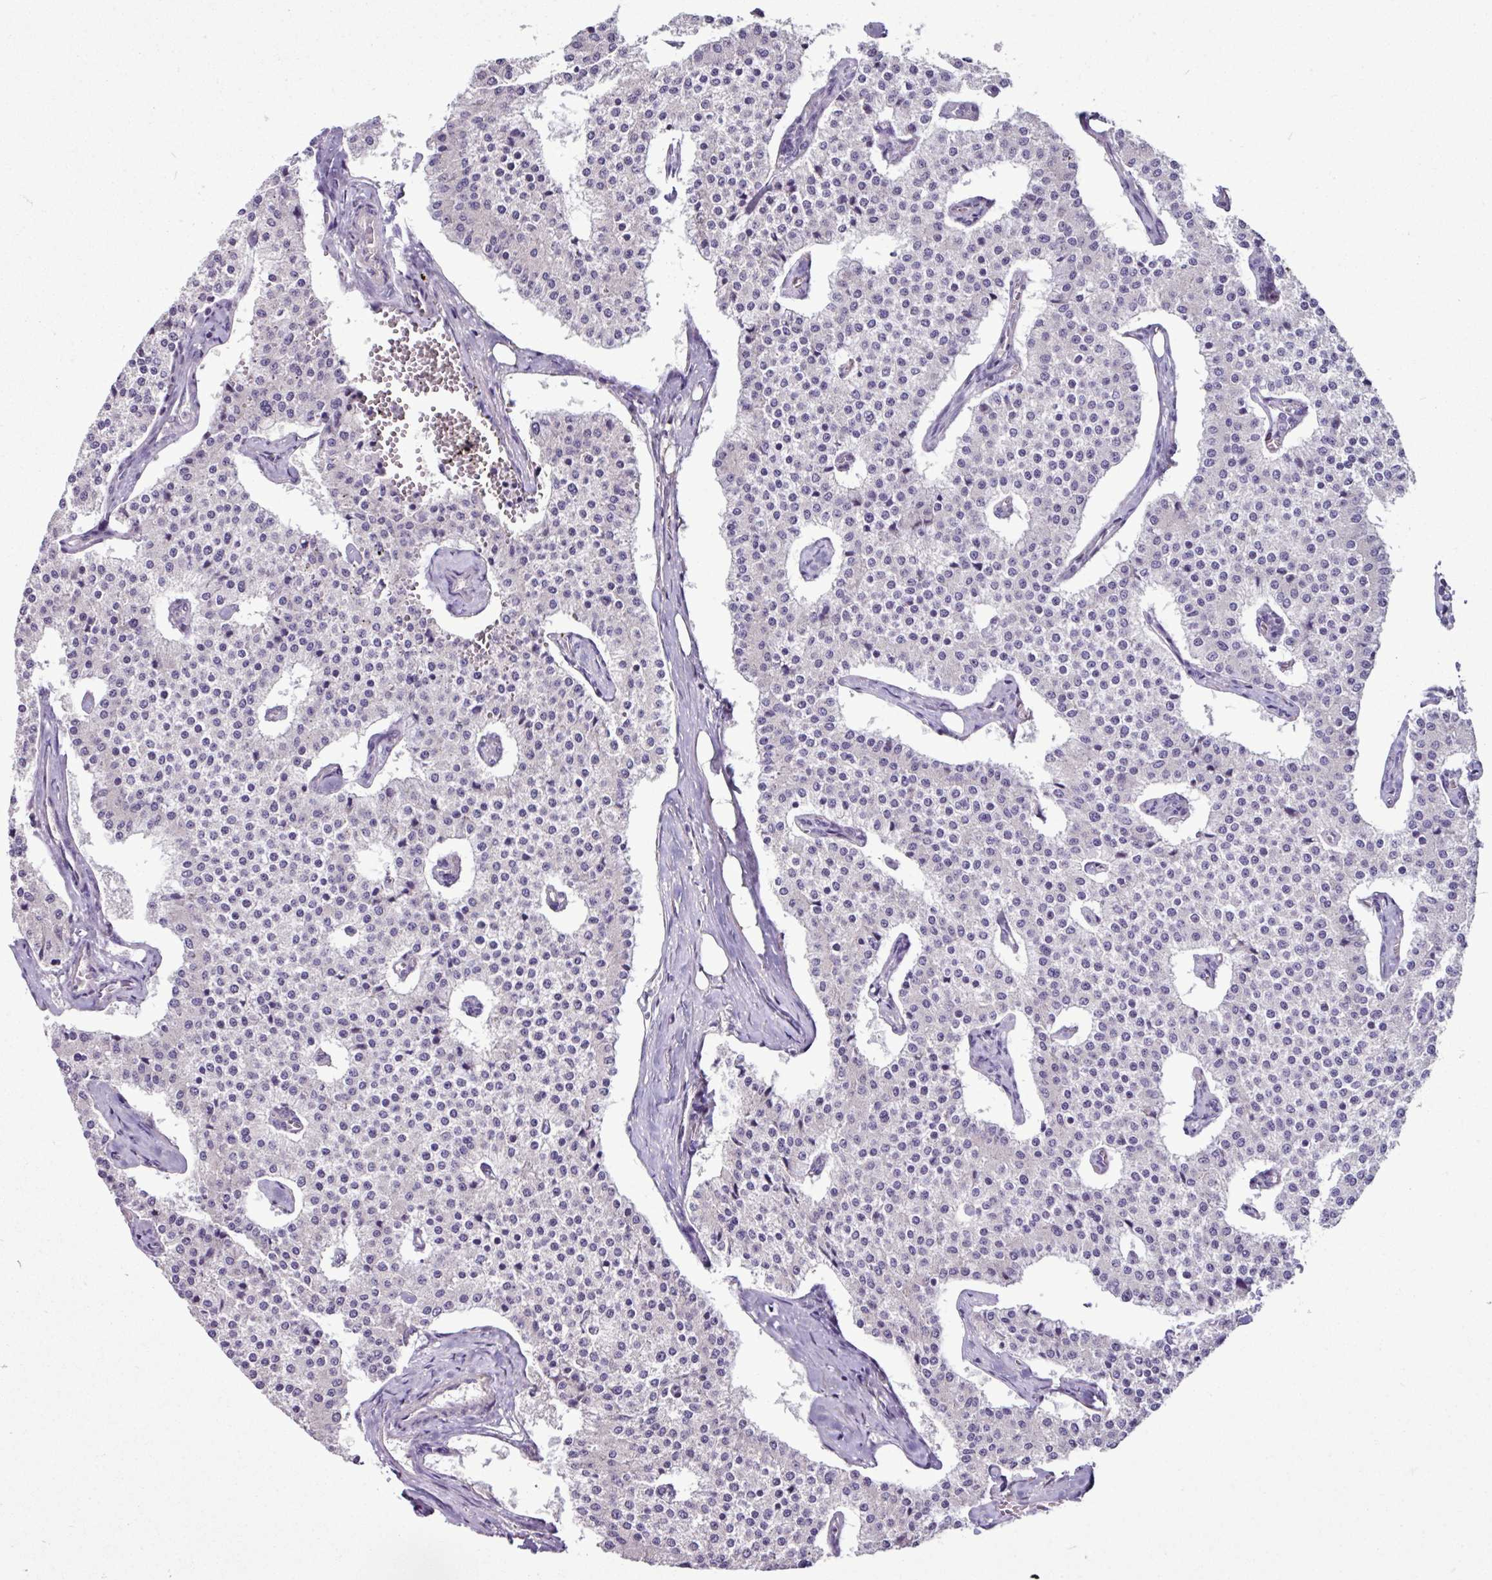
{"staining": {"intensity": "negative", "quantity": "none", "location": "none"}, "tissue": "carcinoid", "cell_type": "Tumor cells", "image_type": "cancer", "snomed": [{"axis": "morphology", "description": "Carcinoid, malignant, NOS"}, {"axis": "topography", "description": "Colon"}], "caption": "Carcinoid stained for a protein using immunohistochemistry (IHC) reveals no staining tumor cells.", "gene": "MROH2A", "patient": {"sex": "female", "age": 52}}